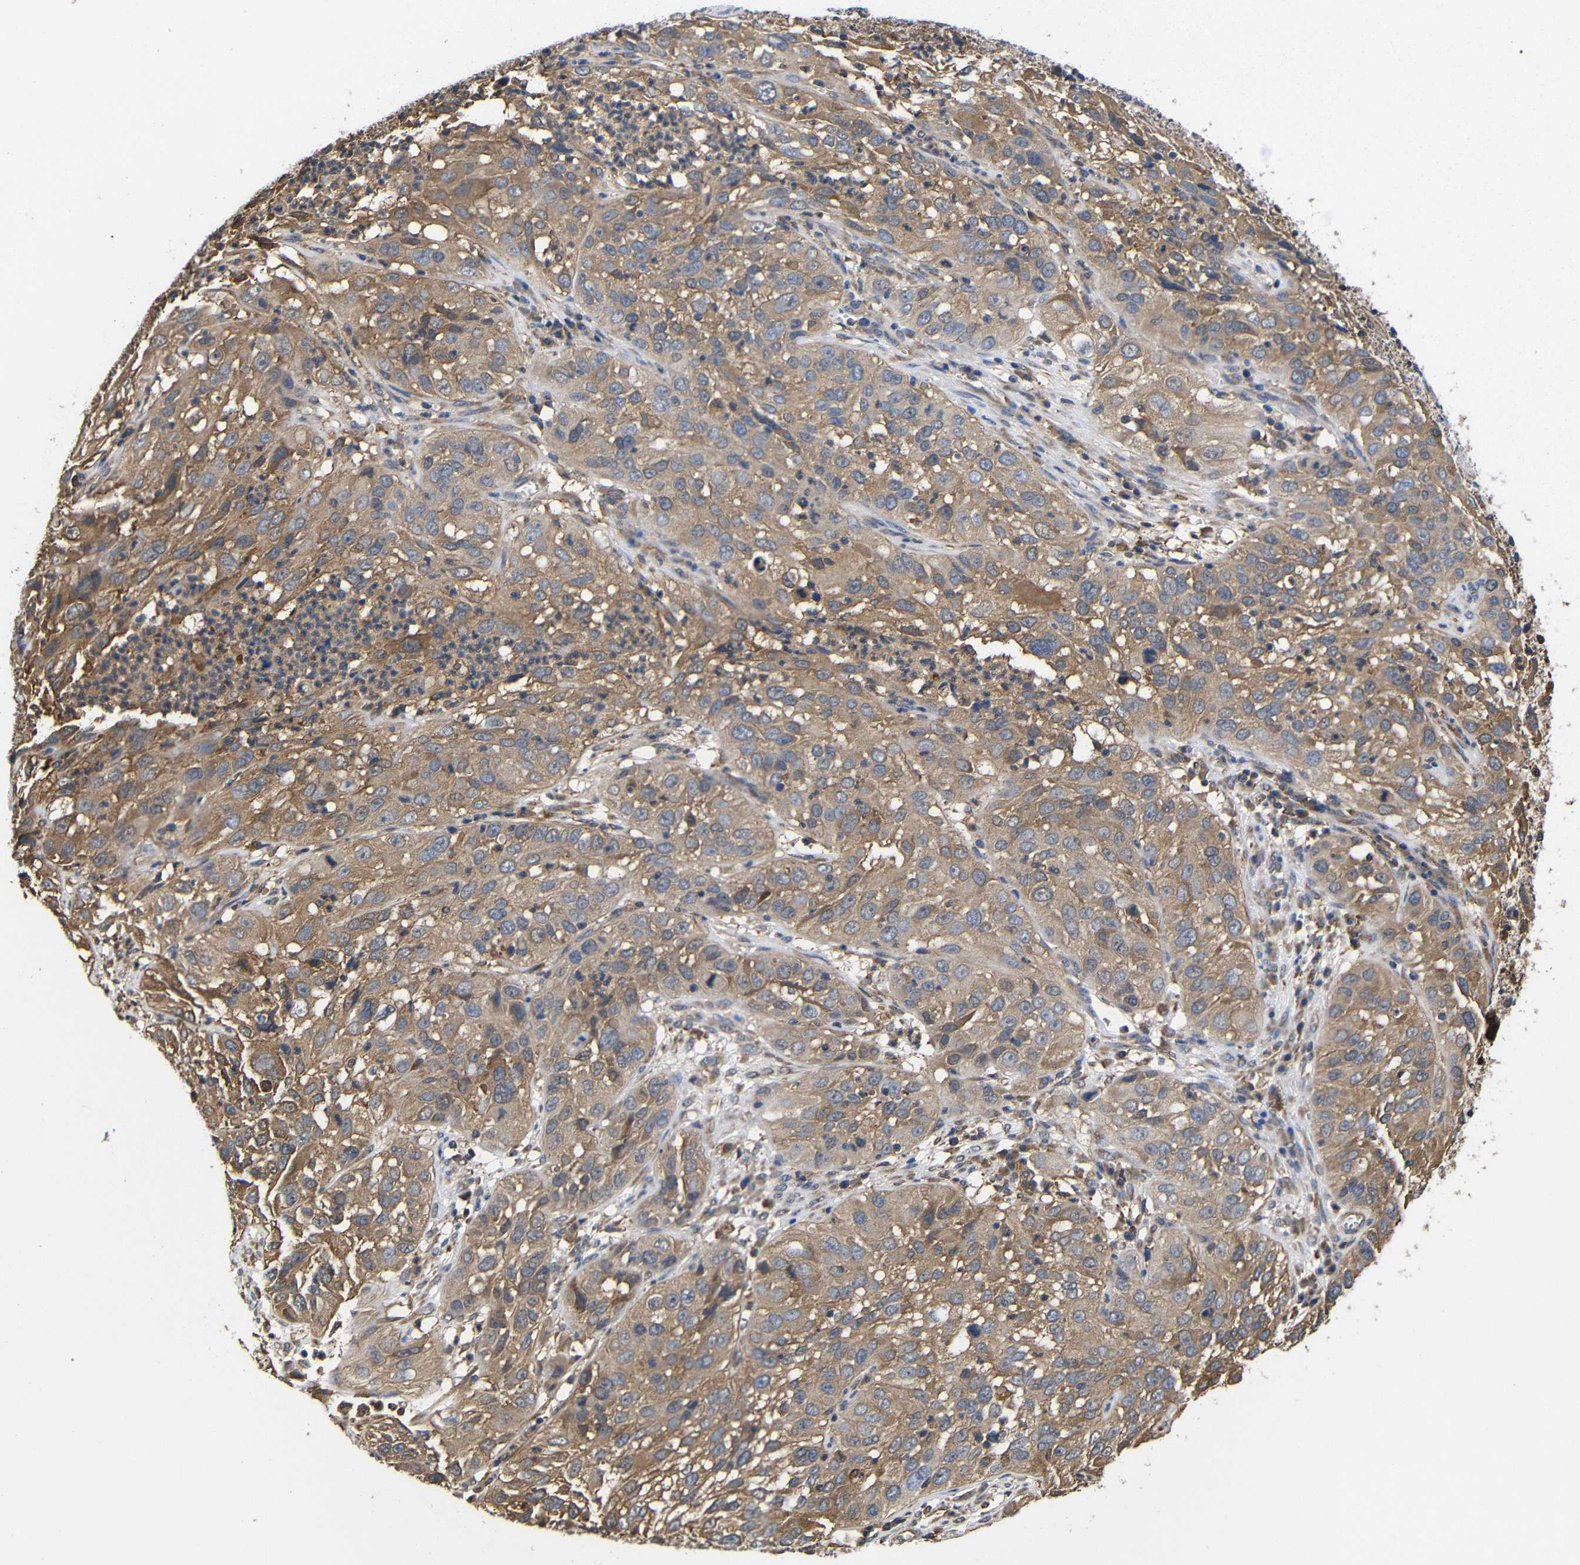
{"staining": {"intensity": "moderate", "quantity": ">75%", "location": "cytoplasmic/membranous"}, "tissue": "cervical cancer", "cell_type": "Tumor cells", "image_type": "cancer", "snomed": [{"axis": "morphology", "description": "Squamous cell carcinoma, NOS"}, {"axis": "topography", "description": "Cervix"}], "caption": "Moderate cytoplasmic/membranous protein staining is seen in about >75% of tumor cells in squamous cell carcinoma (cervical). (DAB IHC with brightfield microscopy, high magnification).", "gene": "LRRCC1", "patient": {"sex": "female", "age": 32}}